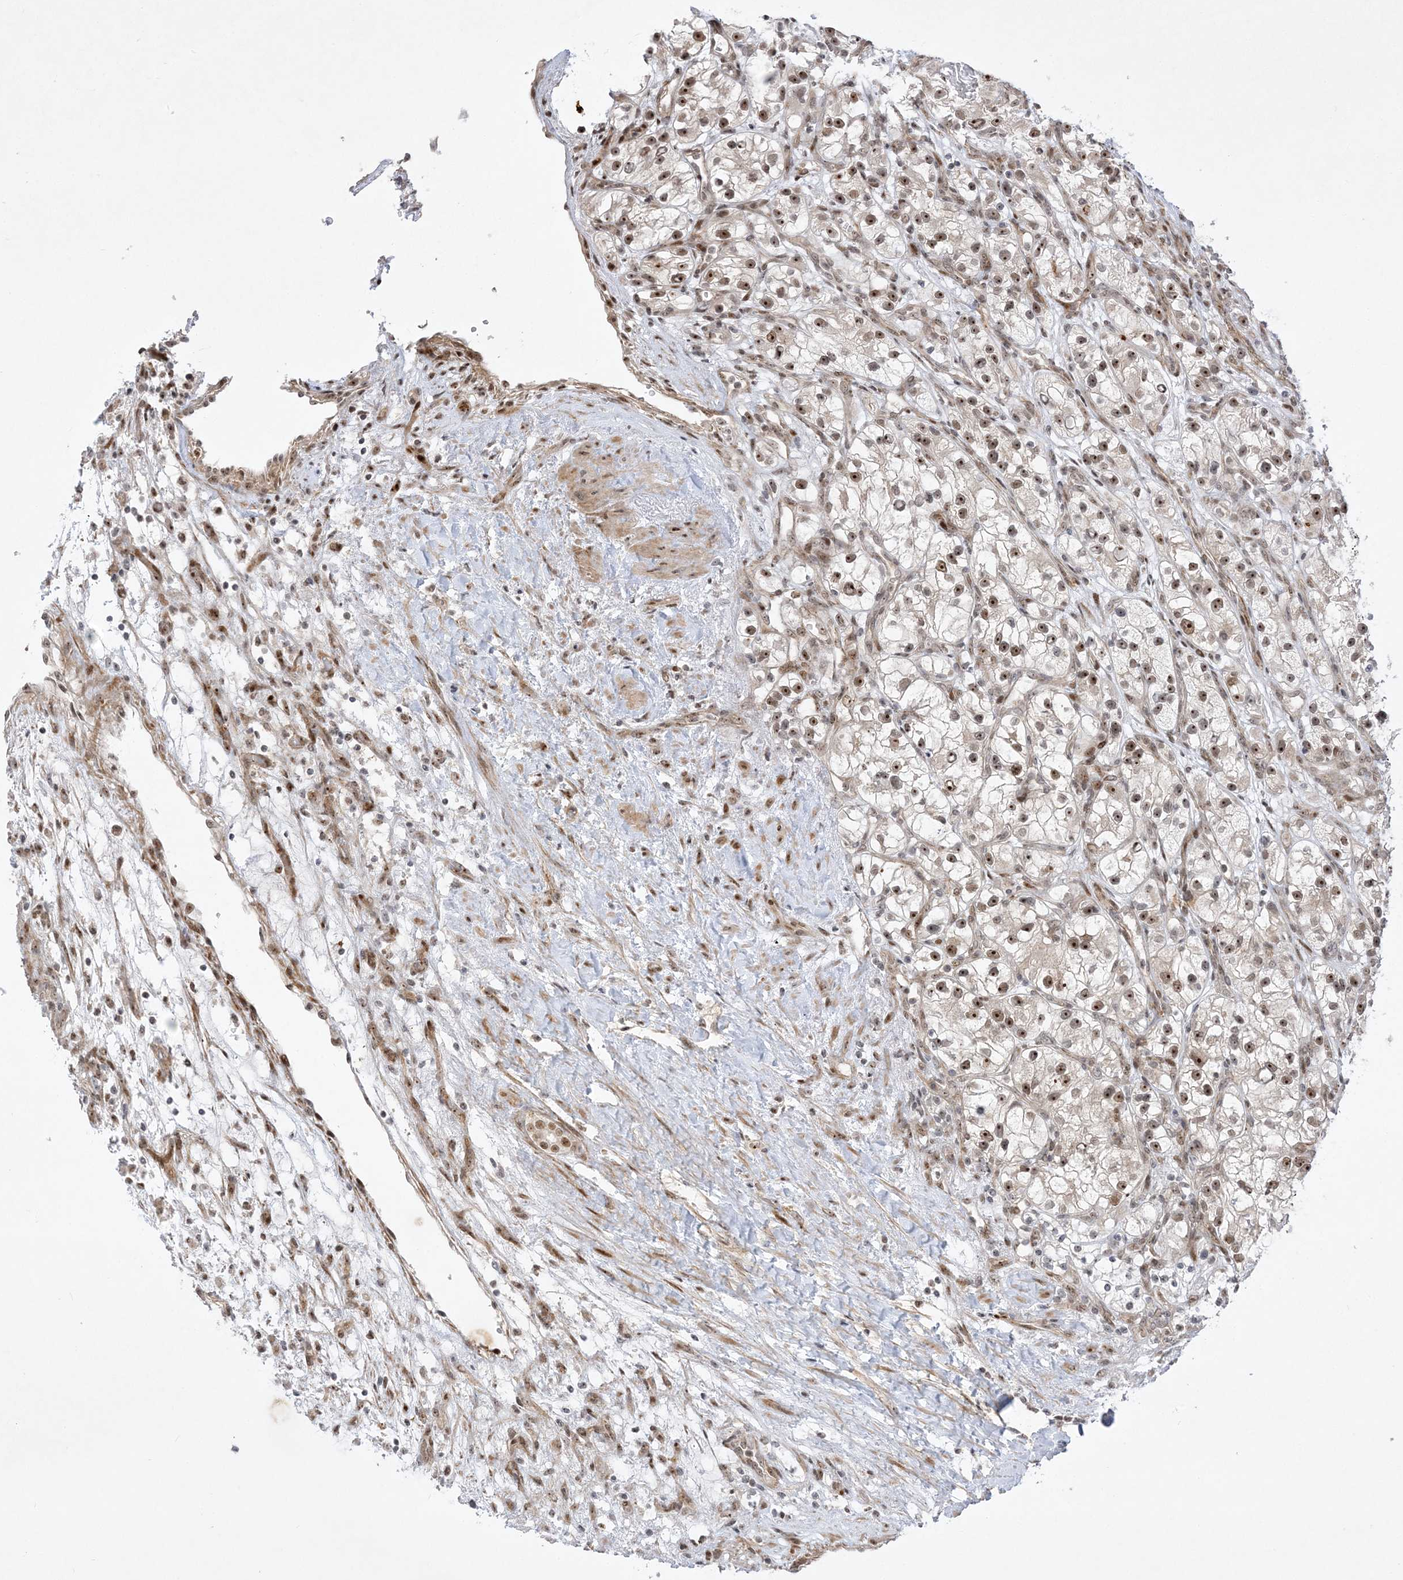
{"staining": {"intensity": "moderate", "quantity": ">75%", "location": "nuclear"}, "tissue": "renal cancer", "cell_type": "Tumor cells", "image_type": "cancer", "snomed": [{"axis": "morphology", "description": "Adenocarcinoma, NOS"}, {"axis": "topography", "description": "Kidney"}], "caption": "Immunohistochemistry (IHC) staining of adenocarcinoma (renal), which reveals medium levels of moderate nuclear staining in about >75% of tumor cells indicating moderate nuclear protein positivity. The staining was performed using DAB (brown) for protein detection and nuclei were counterstained in hematoxylin (blue).", "gene": "NPM3", "patient": {"sex": "female", "age": 57}}